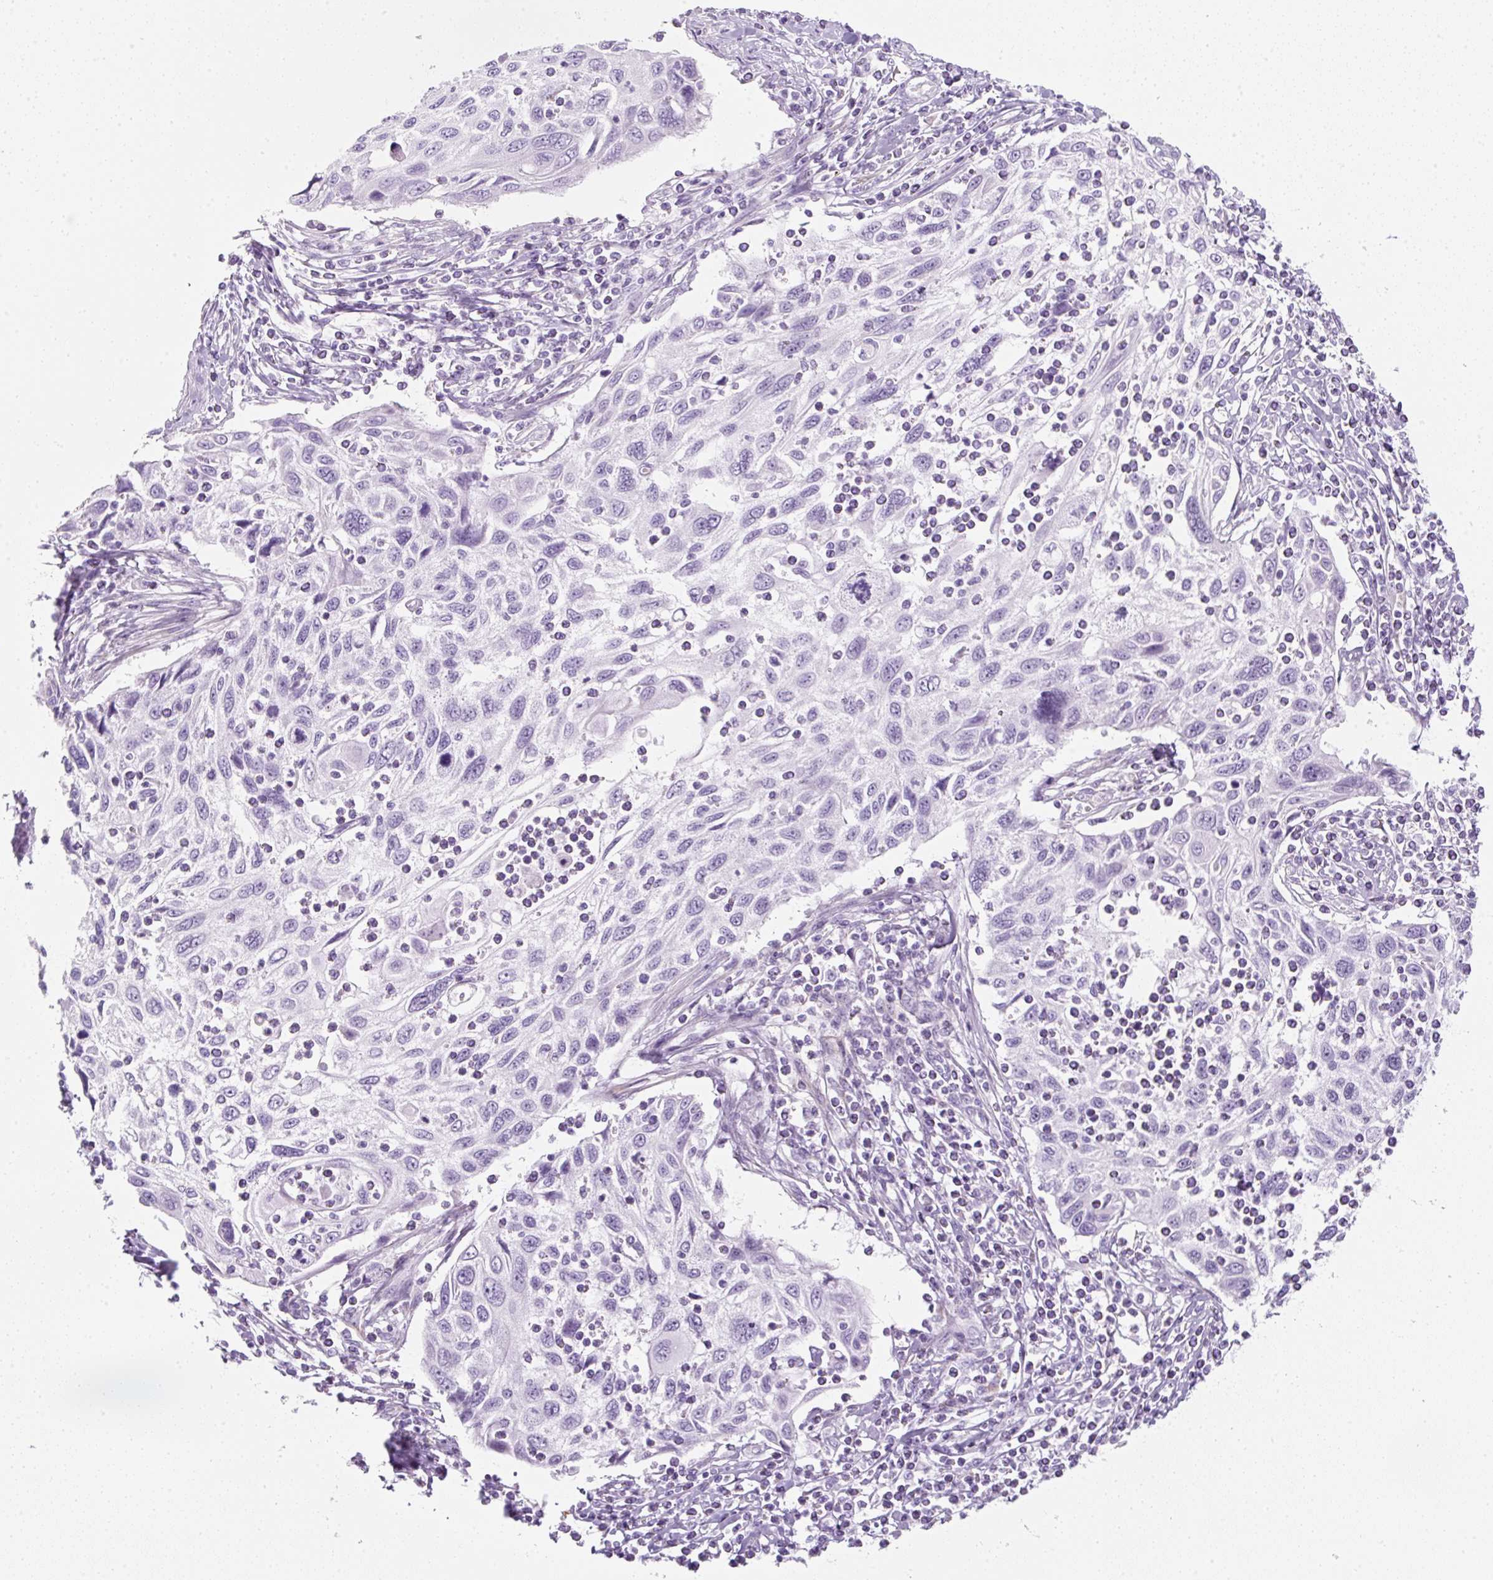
{"staining": {"intensity": "negative", "quantity": "none", "location": "none"}, "tissue": "cervical cancer", "cell_type": "Tumor cells", "image_type": "cancer", "snomed": [{"axis": "morphology", "description": "Squamous cell carcinoma, NOS"}, {"axis": "topography", "description": "Cervix"}], "caption": "This image is of squamous cell carcinoma (cervical) stained with immunohistochemistry (IHC) to label a protein in brown with the nuclei are counter-stained blue. There is no expression in tumor cells. The staining is performed using DAB (3,3'-diaminobenzidine) brown chromogen with nuclei counter-stained in using hematoxylin.", "gene": "PF4V1", "patient": {"sex": "female", "age": 70}}